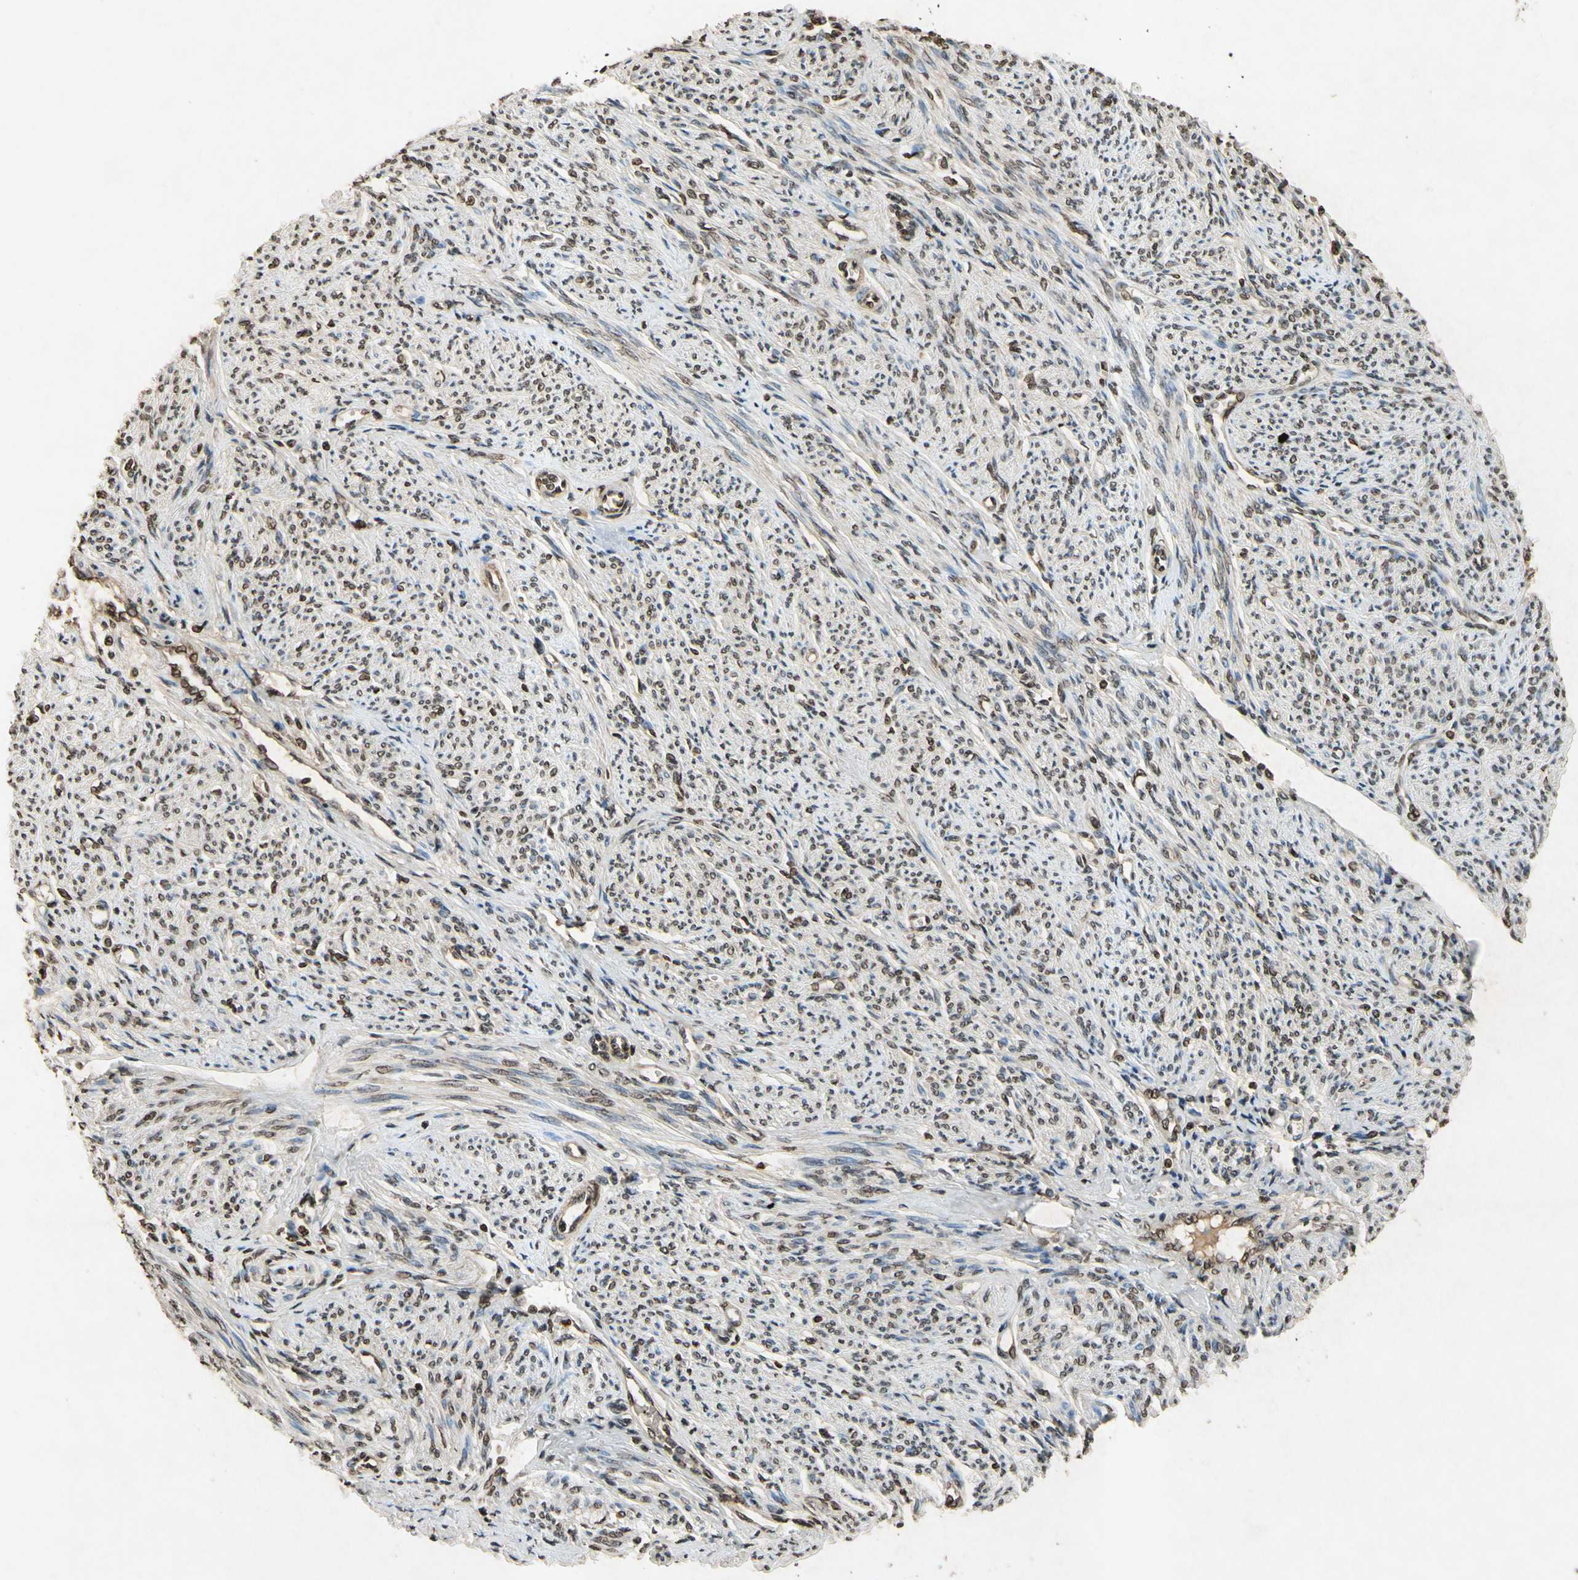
{"staining": {"intensity": "weak", "quantity": "25%-75%", "location": "nuclear"}, "tissue": "smooth muscle", "cell_type": "Smooth muscle cells", "image_type": "normal", "snomed": [{"axis": "morphology", "description": "Normal tissue, NOS"}, {"axis": "topography", "description": "Smooth muscle"}], "caption": "About 25%-75% of smooth muscle cells in benign human smooth muscle display weak nuclear protein expression as visualized by brown immunohistochemical staining.", "gene": "HOXB3", "patient": {"sex": "female", "age": 65}}